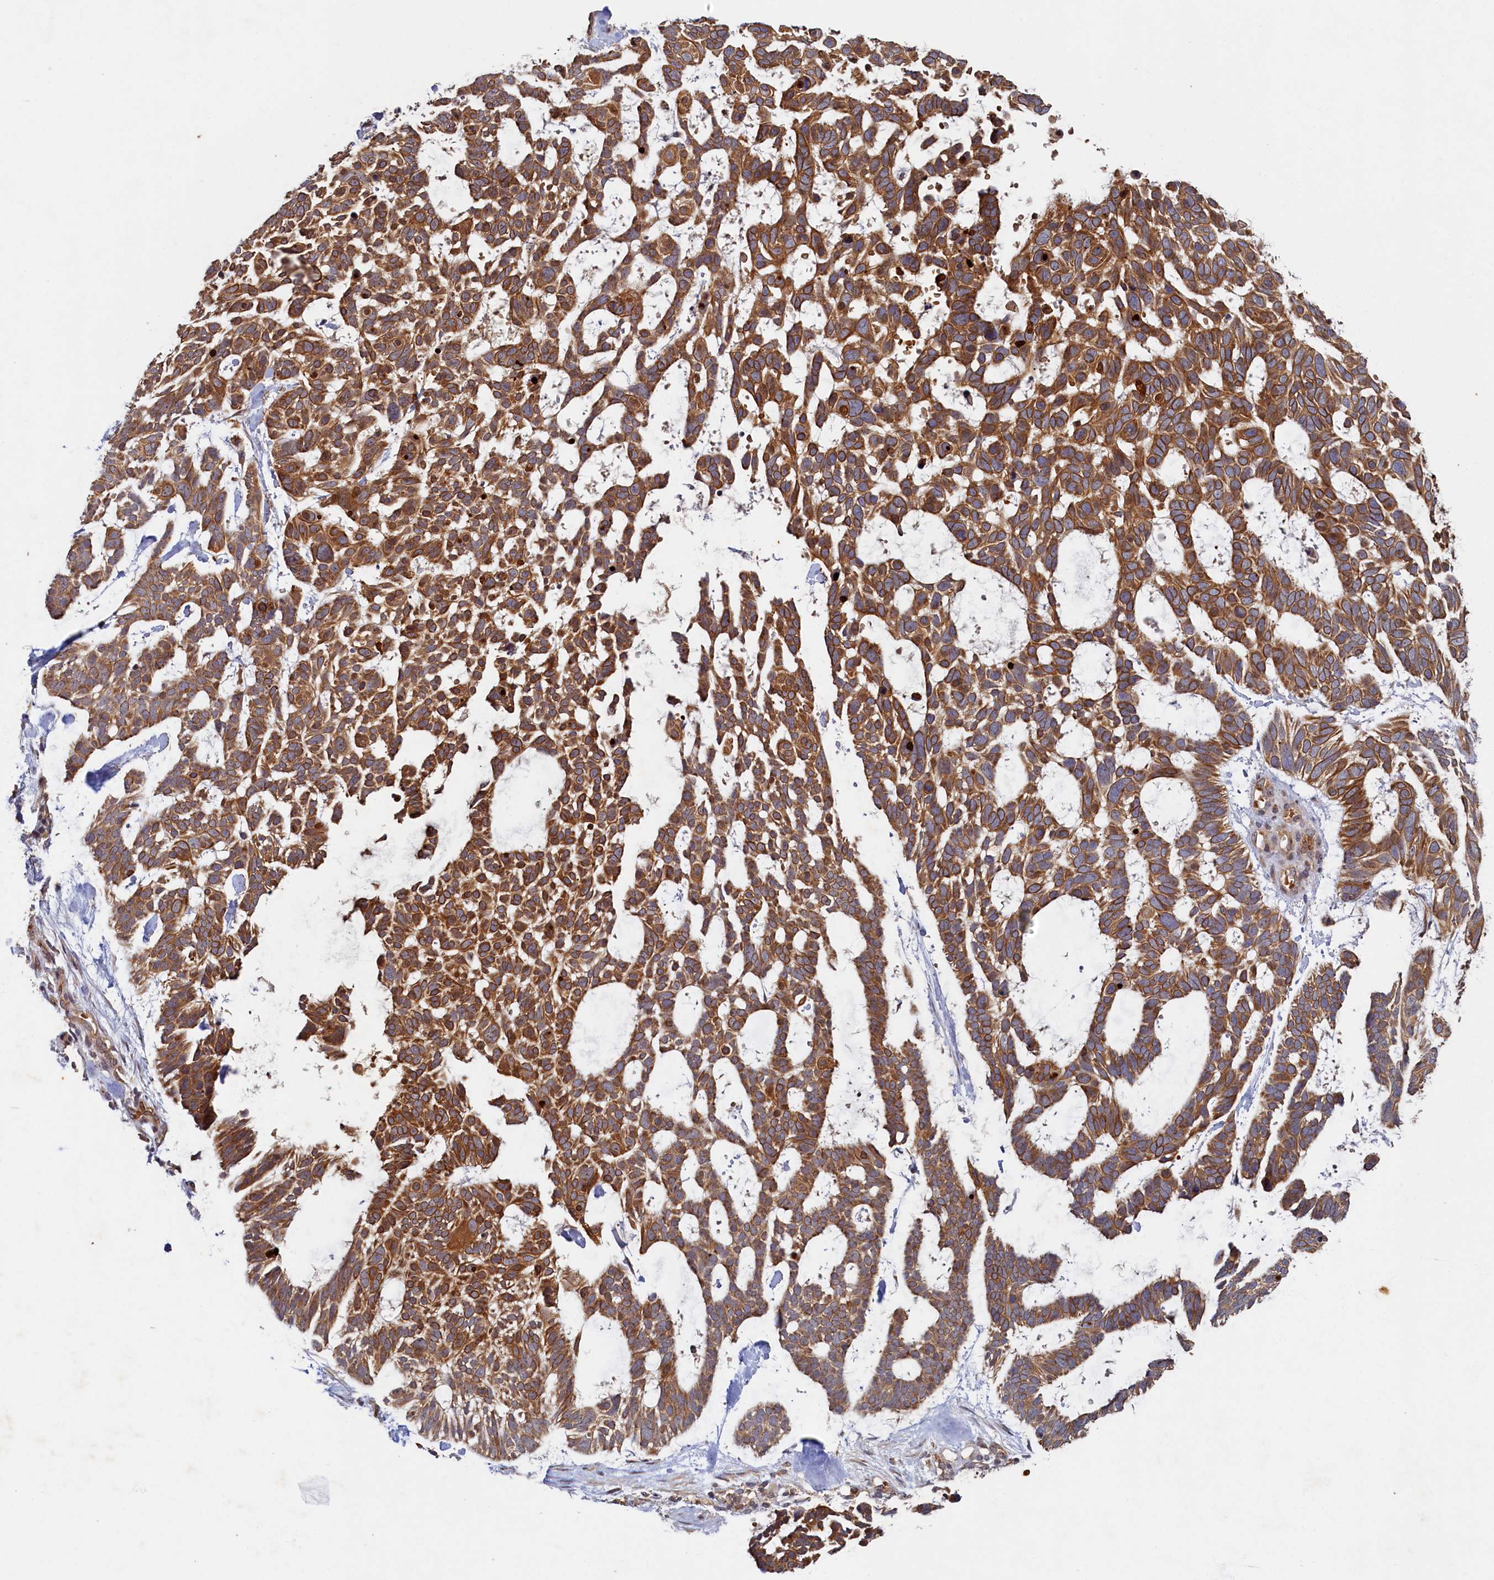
{"staining": {"intensity": "moderate", "quantity": ">75%", "location": "cytoplasmic/membranous"}, "tissue": "skin cancer", "cell_type": "Tumor cells", "image_type": "cancer", "snomed": [{"axis": "morphology", "description": "Basal cell carcinoma"}, {"axis": "topography", "description": "Skin"}], "caption": "Immunohistochemical staining of skin cancer exhibits moderate cytoplasmic/membranous protein expression in approximately >75% of tumor cells.", "gene": "CEP20", "patient": {"sex": "male", "age": 88}}